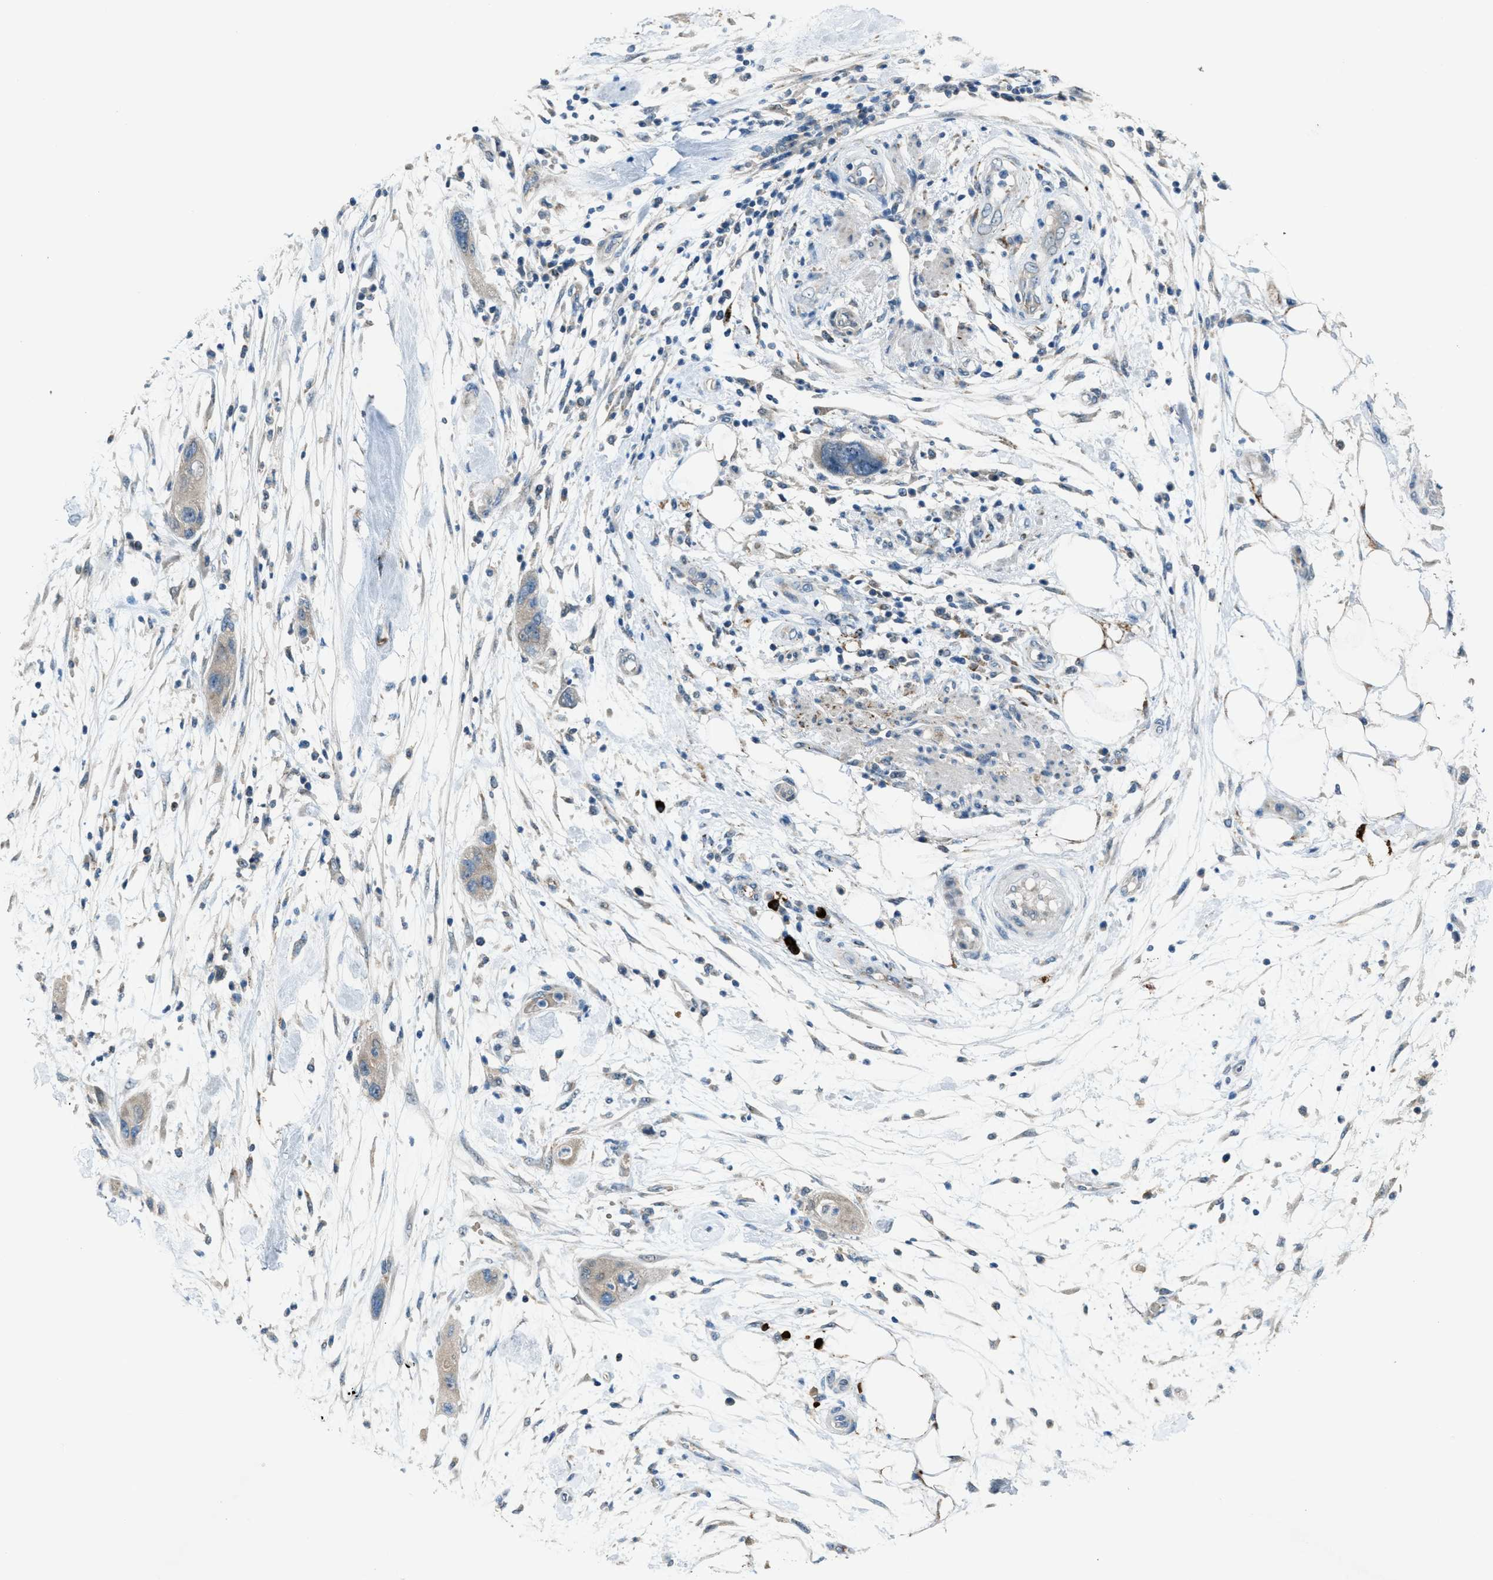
{"staining": {"intensity": "weak", "quantity": "<25%", "location": "cytoplasmic/membranous"}, "tissue": "pancreatic cancer", "cell_type": "Tumor cells", "image_type": "cancer", "snomed": [{"axis": "morphology", "description": "Normal tissue, NOS"}, {"axis": "morphology", "description": "Adenocarcinoma, NOS"}, {"axis": "topography", "description": "Pancreas"}], "caption": "Pancreatic cancer was stained to show a protein in brown. There is no significant staining in tumor cells. (DAB (3,3'-diaminobenzidine) immunohistochemistry with hematoxylin counter stain).", "gene": "CDON", "patient": {"sex": "female", "age": 71}}